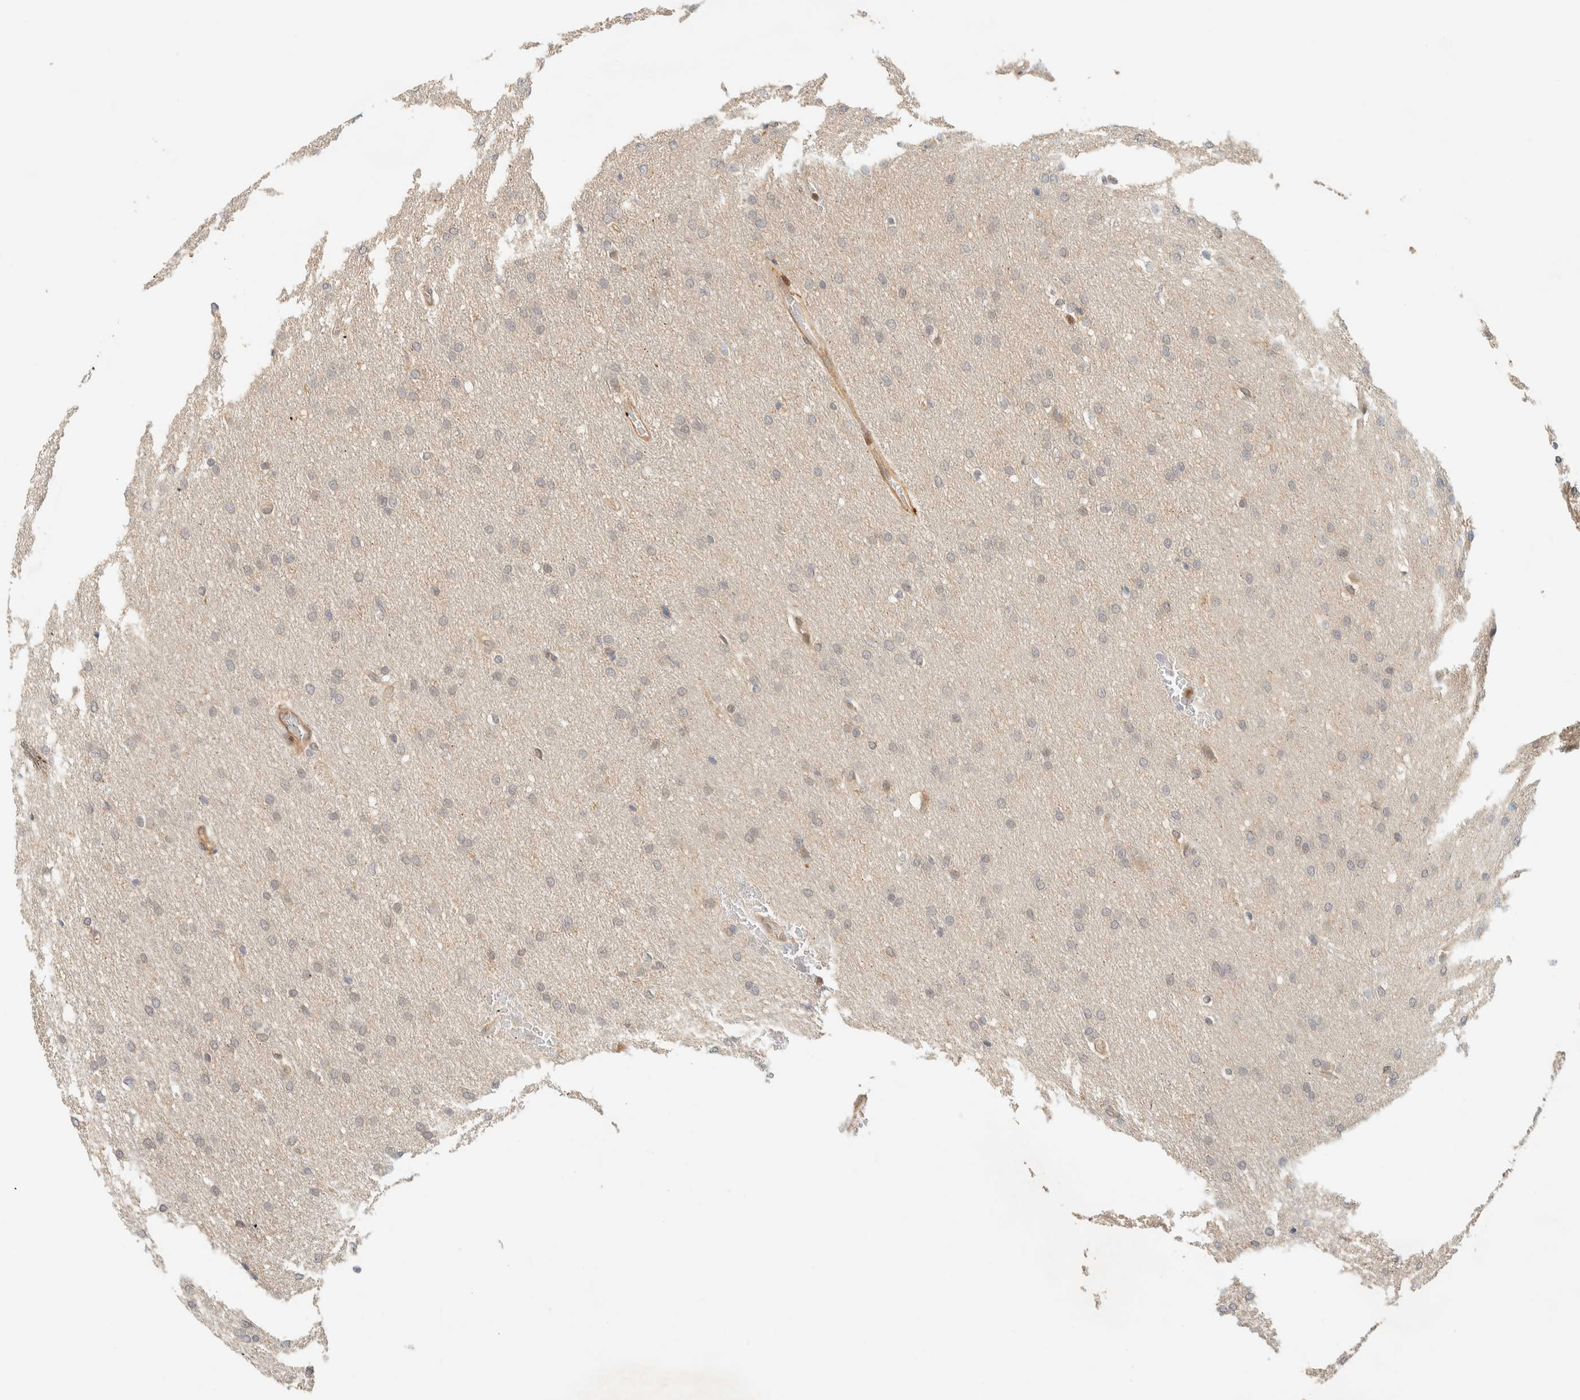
{"staining": {"intensity": "negative", "quantity": "none", "location": "none"}, "tissue": "glioma", "cell_type": "Tumor cells", "image_type": "cancer", "snomed": [{"axis": "morphology", "description": "Glioma, malignant, Low grade"}, {"axis": "topography", "description": "Brain"}], "caption": "Immunohistochemistry (IHC) photomicrograph of human glioma stained for a protein (brown), which shows no expression in tumor cells.", "gene": "ARFGEF1", "patient": {"sex": "female", "age": 37}}